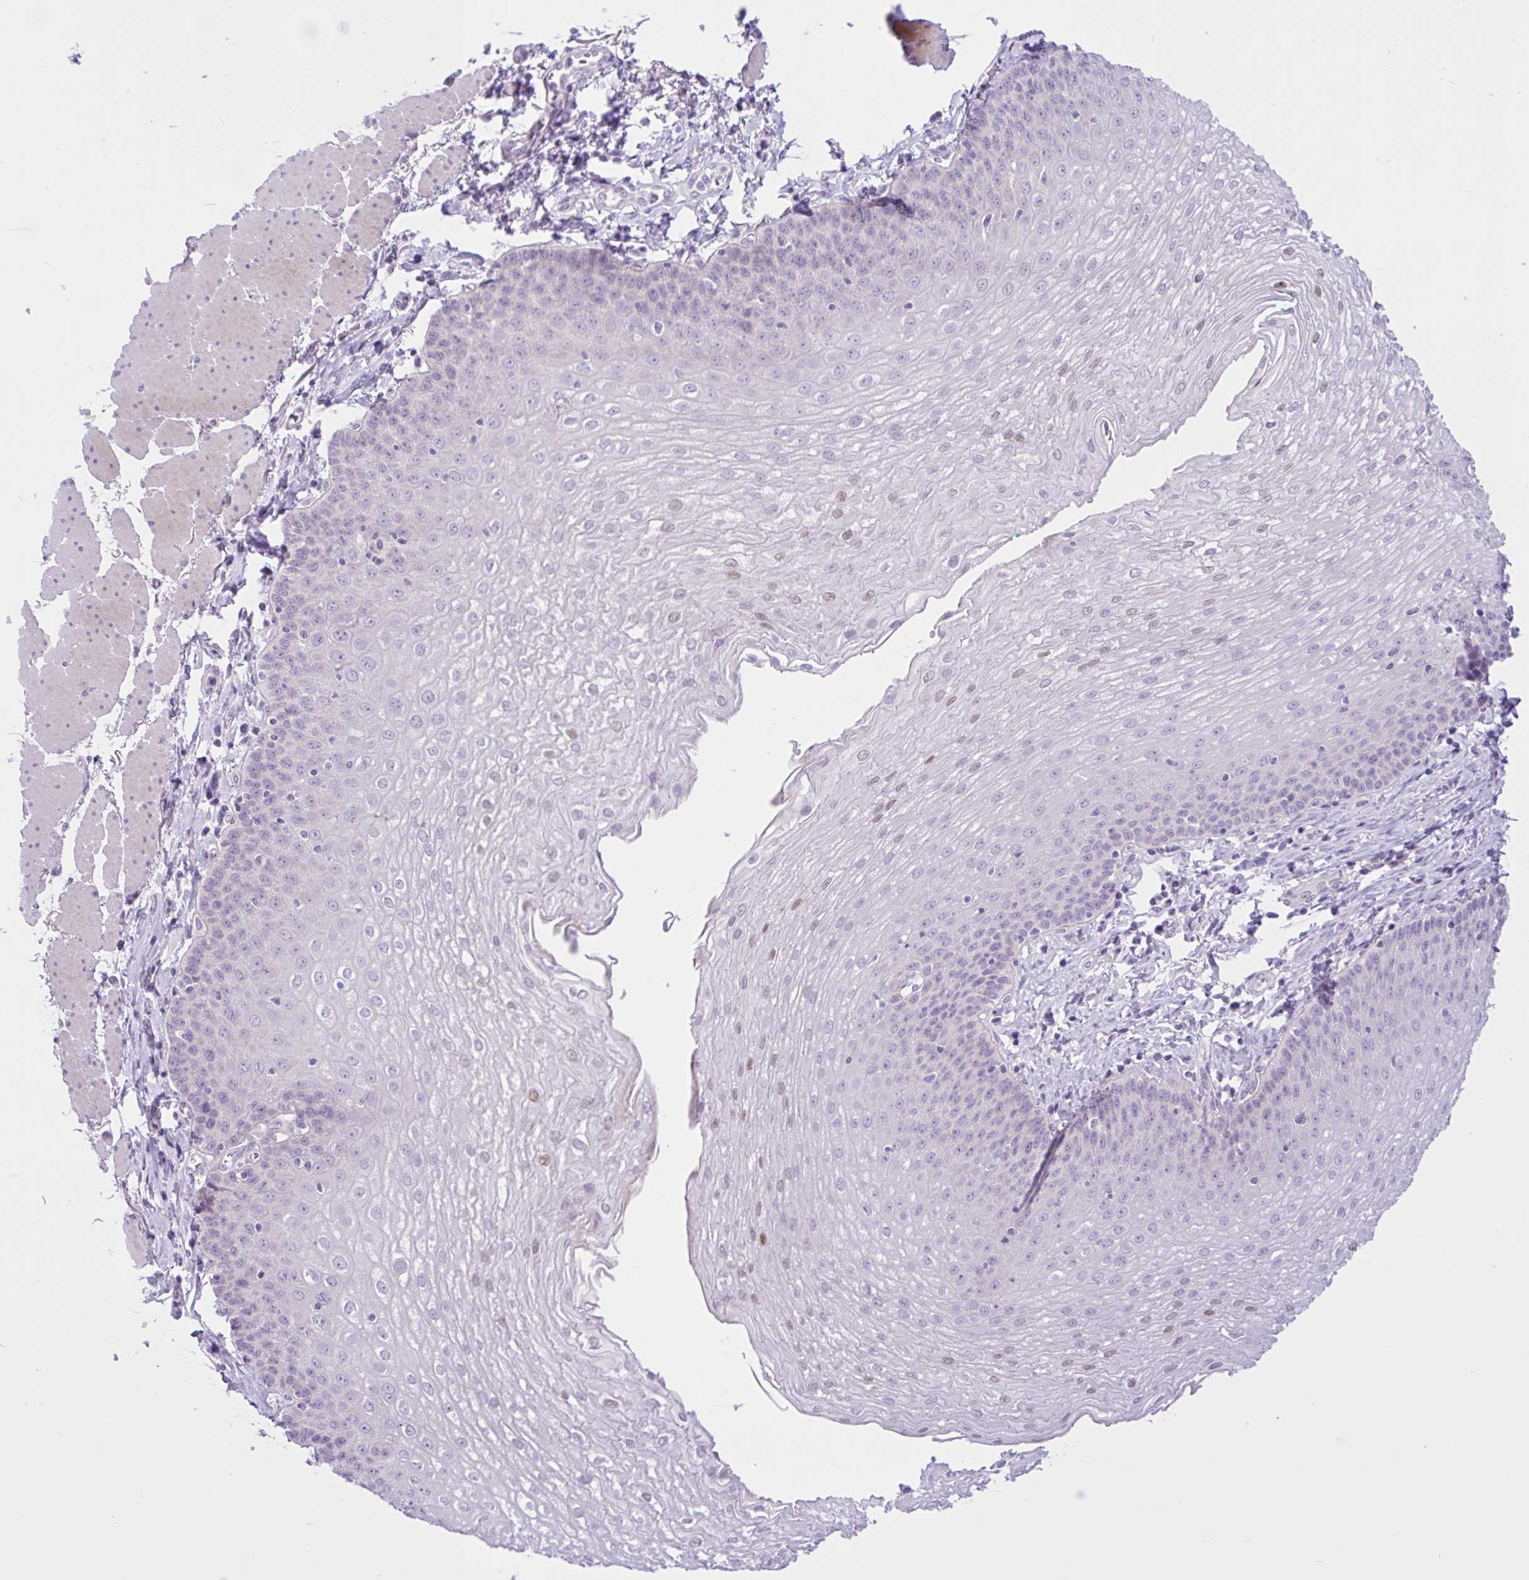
{"staining": {"intensity": "weak", "quantity": "<25%", "location": "nuclear"}, "tissue": "esophagus", "cell_type": "Squamous epithelial cells", "image_type": "normal", "snomed": [{"axis": "morphology", "description": "Normal tissue, NOS"}, {"axis": "topography", "description": "Esophagus"}], "caption": "DAB (3,3'-diaminobenzidine) immunohistochemical staining of normal esophagus shows no significant positivity in squamous epithelial cells.", "gene": "ZNF101", "patient": {"sex": "female", "age": 81}}